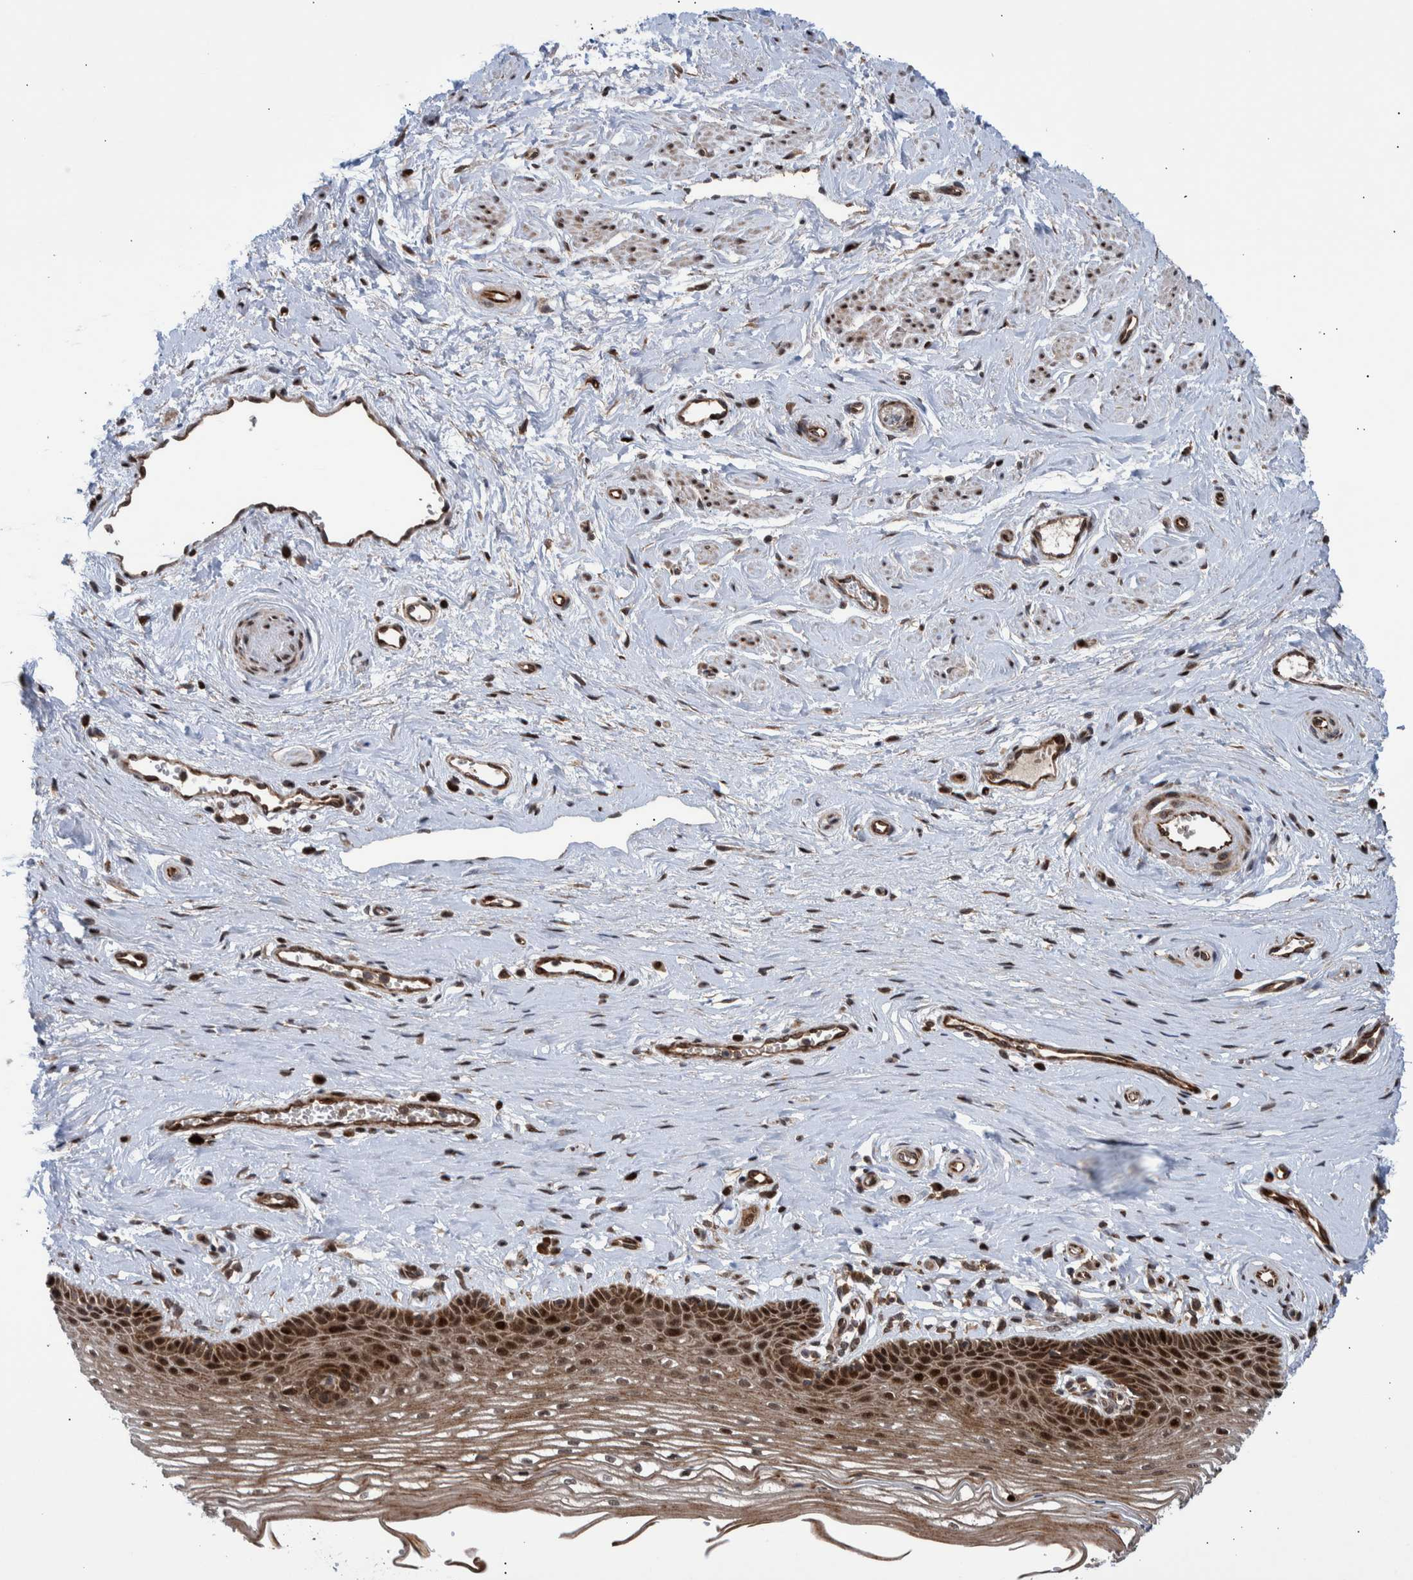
{"staining": {"intensity": "moderate", "quantity": ">75%", "location": "cytoplasmic/membranous,nuclear"}, "tissue": "vagina", "cell_type": "Squamous epithelial cells", "image_type": "normal", "snomed": [{"axis": "morphology", "description": "Normal tissue, NOS"}, {"axis": "topography", "description": "Vagina"}], "caption": "A histopathology image showing moderate cytoplasmic/membranous,nuclear expression in about >75% of squamous epithelial cells in benign vagina, as visualized by brown immunohistochemical staining.", "gene": "SHISA6", "patient": {"sex": "female", "age": 46}}